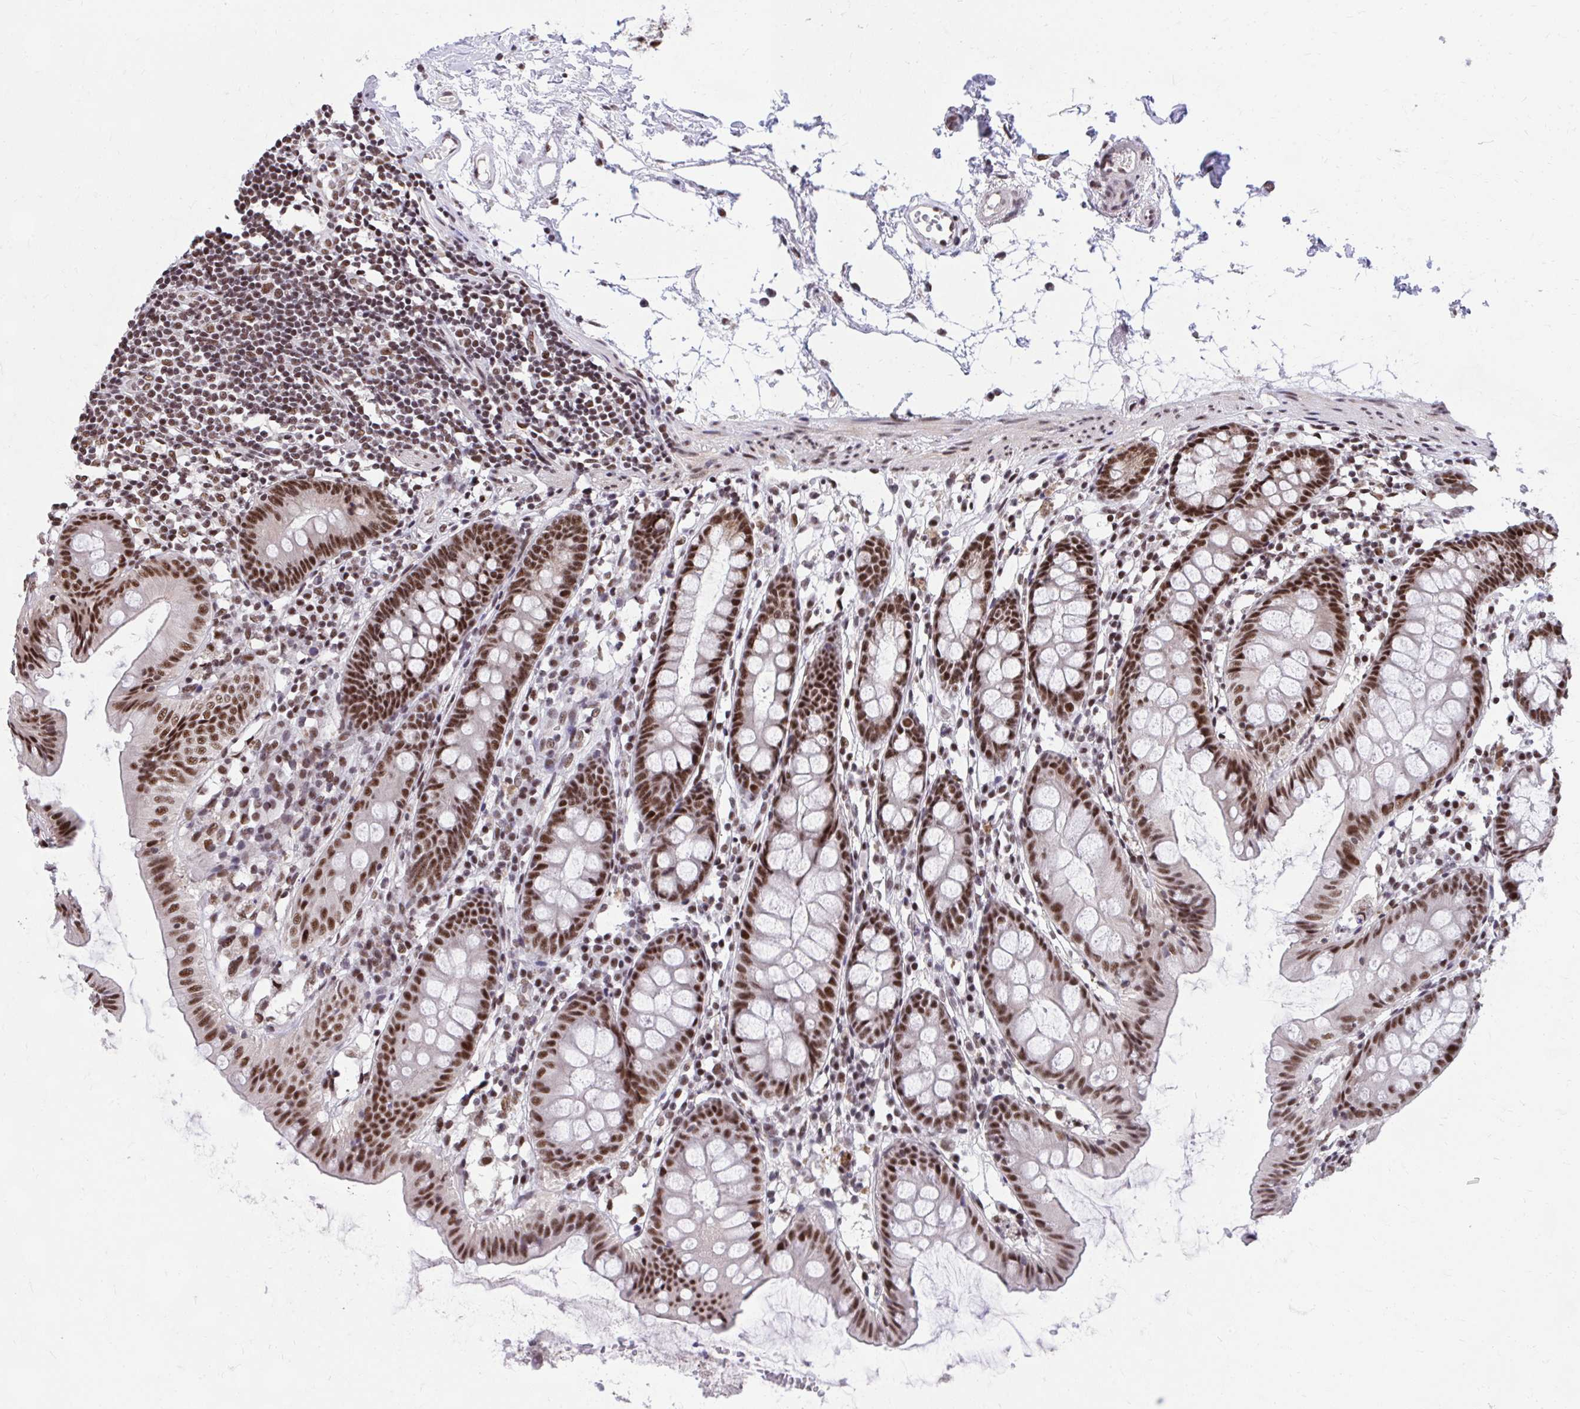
{"staining": {"intensity": "moderate", "quantity": "25%-75%", "location": "nuclear"}, "tissue": "colon", "cell_type": "Endothelial cells", "image_type": "normal", "snomed": [{"axis": "morphology", "description": "Normal tissue, NOS"}, {"axis": "topography", "description": "Colon"}], "caption": "IHC histopathology image of unremarkable human colon stained for a protein (brown), which reveals medium levels of moderate nuclear staining in about 25%-75% of endothelial cells.", "gene": "SYNE4", "patient": {"sex": "female", "age": 84}}